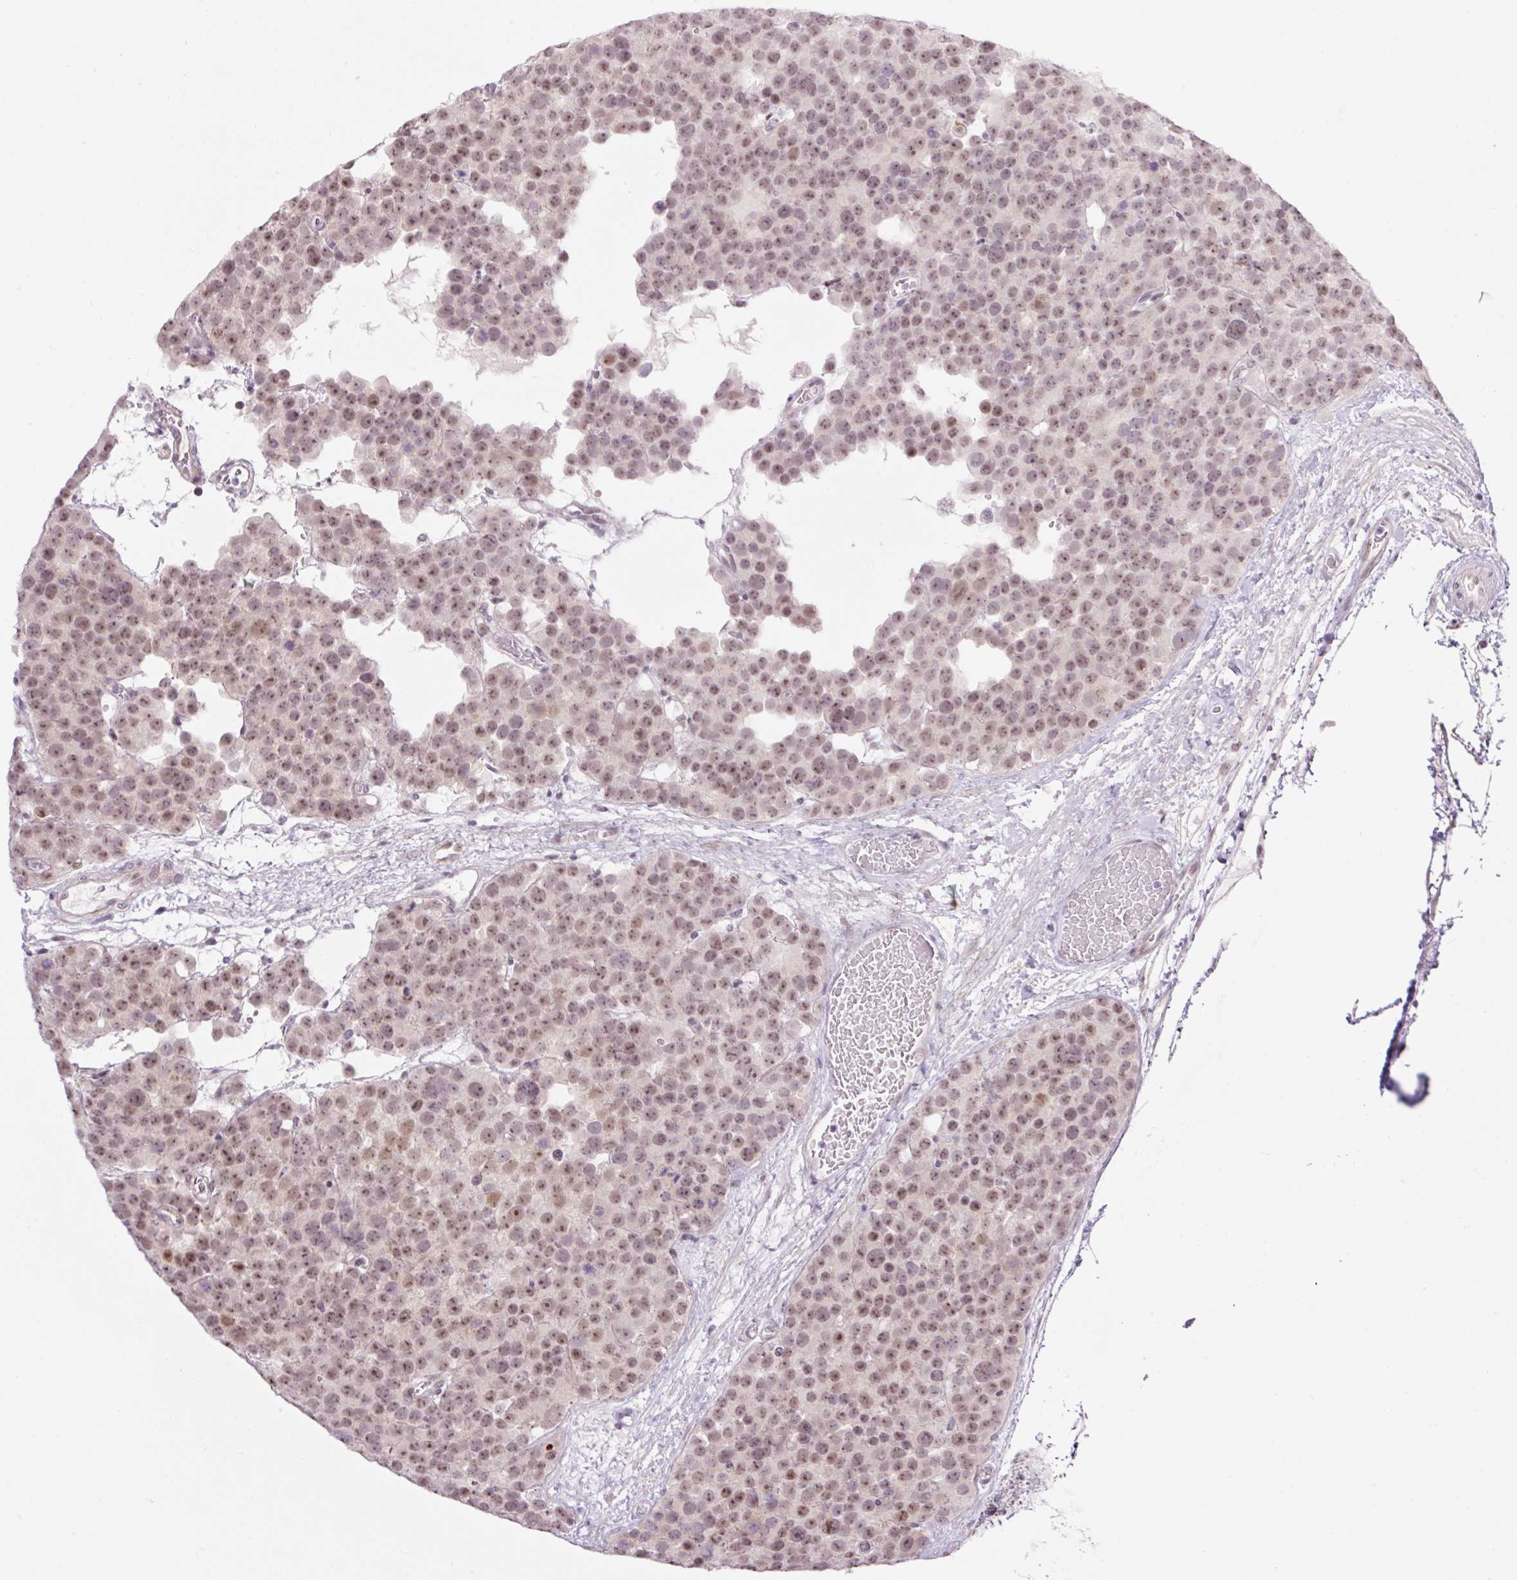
{"staining": {"intensity": "moderate", "quantity": ">75%", "location": "nuclear"}, "tissue": "testis cancer", "cell_type": "Tumor cells", "image_type": "cancer", "snomed": [{"axis": "morphology", "description": "Seminoma, NOS"}, {"axis": "topography", "description": "Testis"}], "caption": "Protein expression by IHC demonstrates moderate nuclear expression in approximately >75% of tumor cells in testis cancer (seminoma). Using DAB (brown) and hematoxylin (blue) stains, captured at high magnification using brightfield microscopy.", "gene": "ICE1", "patient": {"sex": "male", "age": 71}}